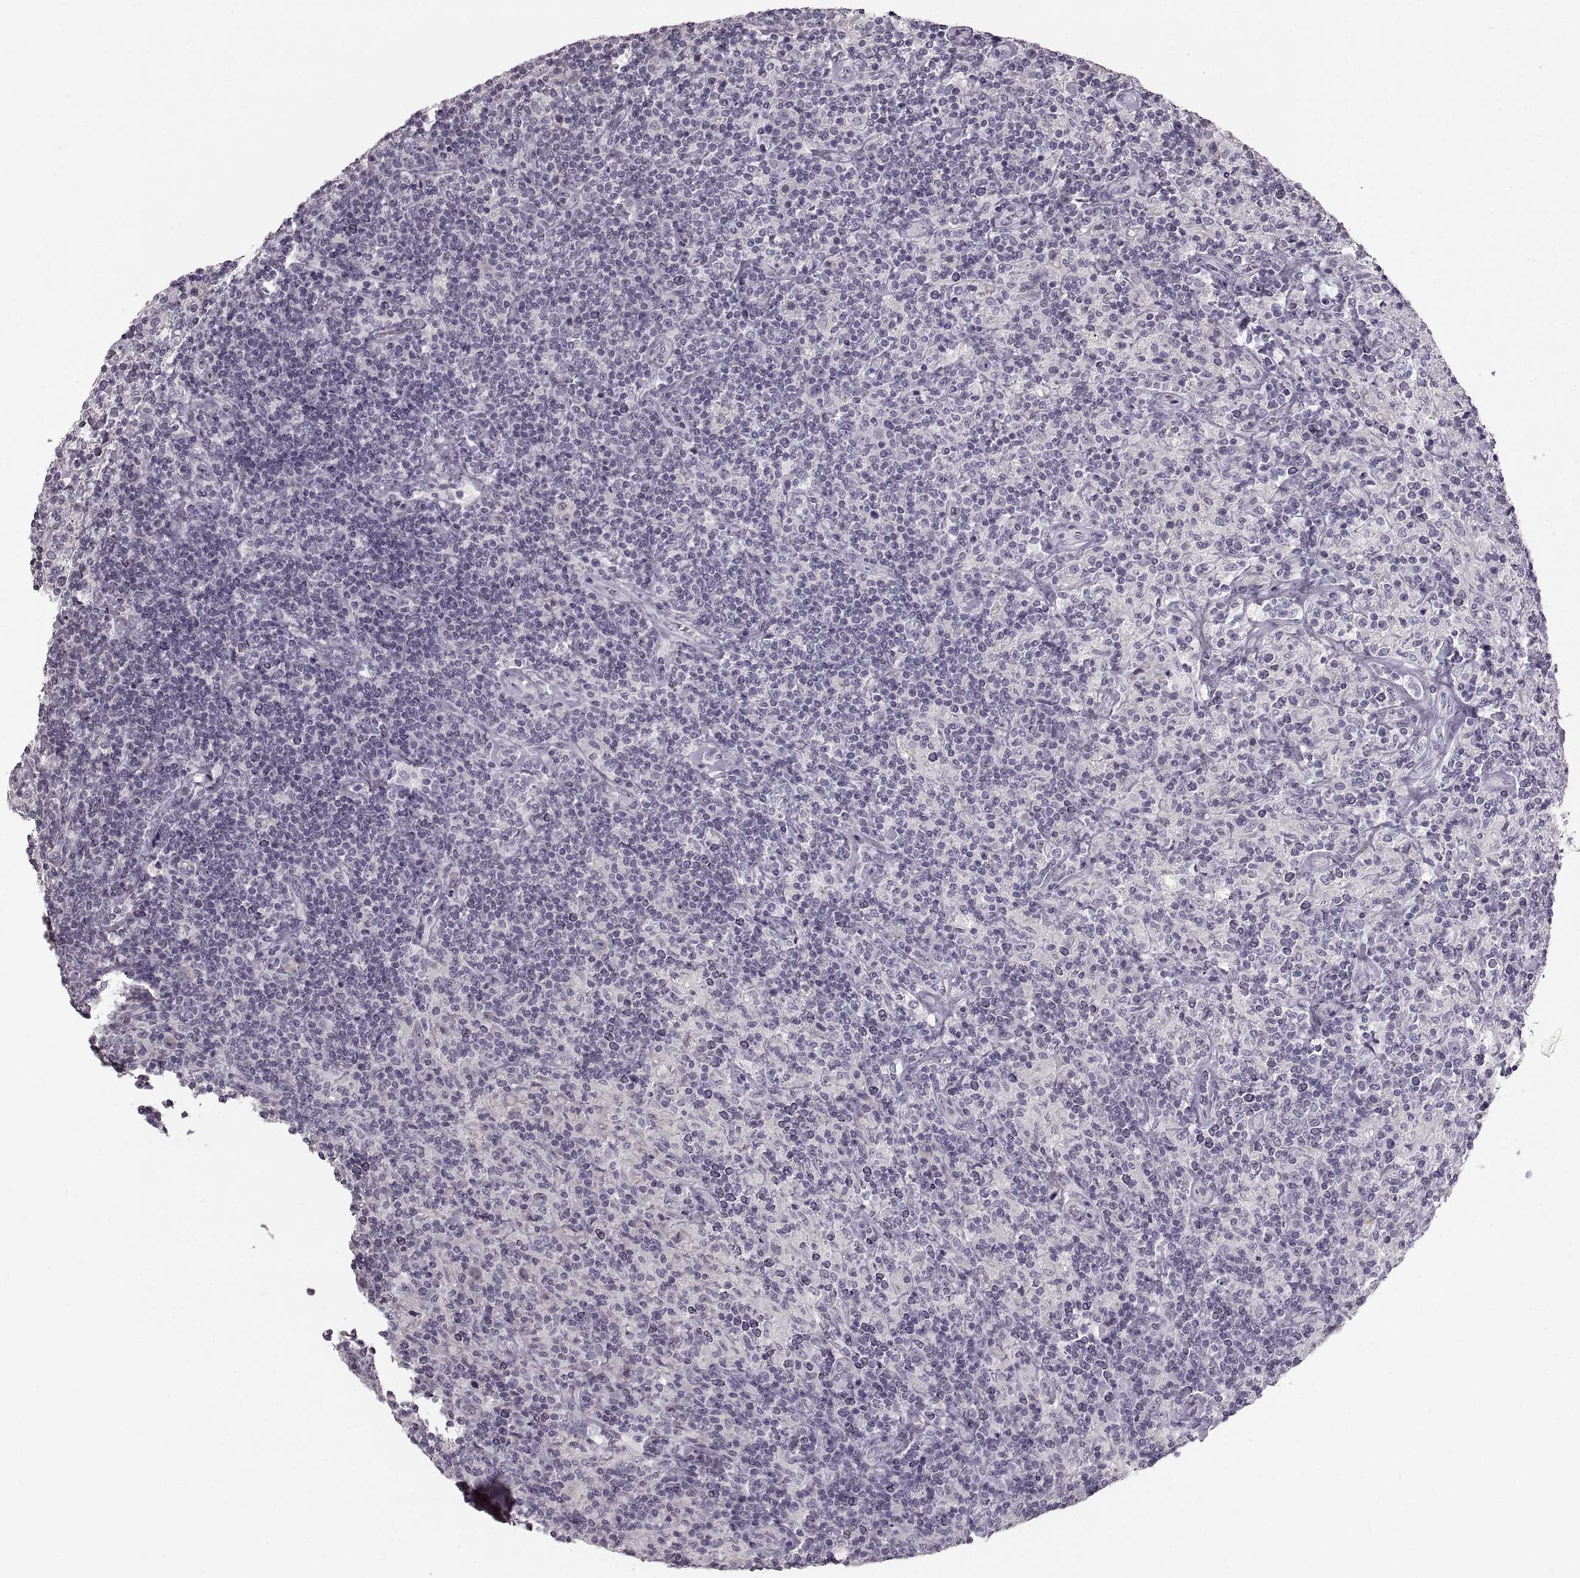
{"staining": {"intensity": "negative", "quantity": "none", "location": "none"}, "tissue": "lymphoma", "cell_type": "Tumor cells", "image_type": "cancer", "snomed": [{"axis": "morphology", "description": "Hodgkin's disease, NOS"}, {"axis": "topography", "description": "Lymph node"}], "caption": "Immunohistochemical staining of human Hodgkin's disease shows no significant staining in tumor cells.", "gene": "CNTN1", "patient": {"sex": "male", "age": 70}}